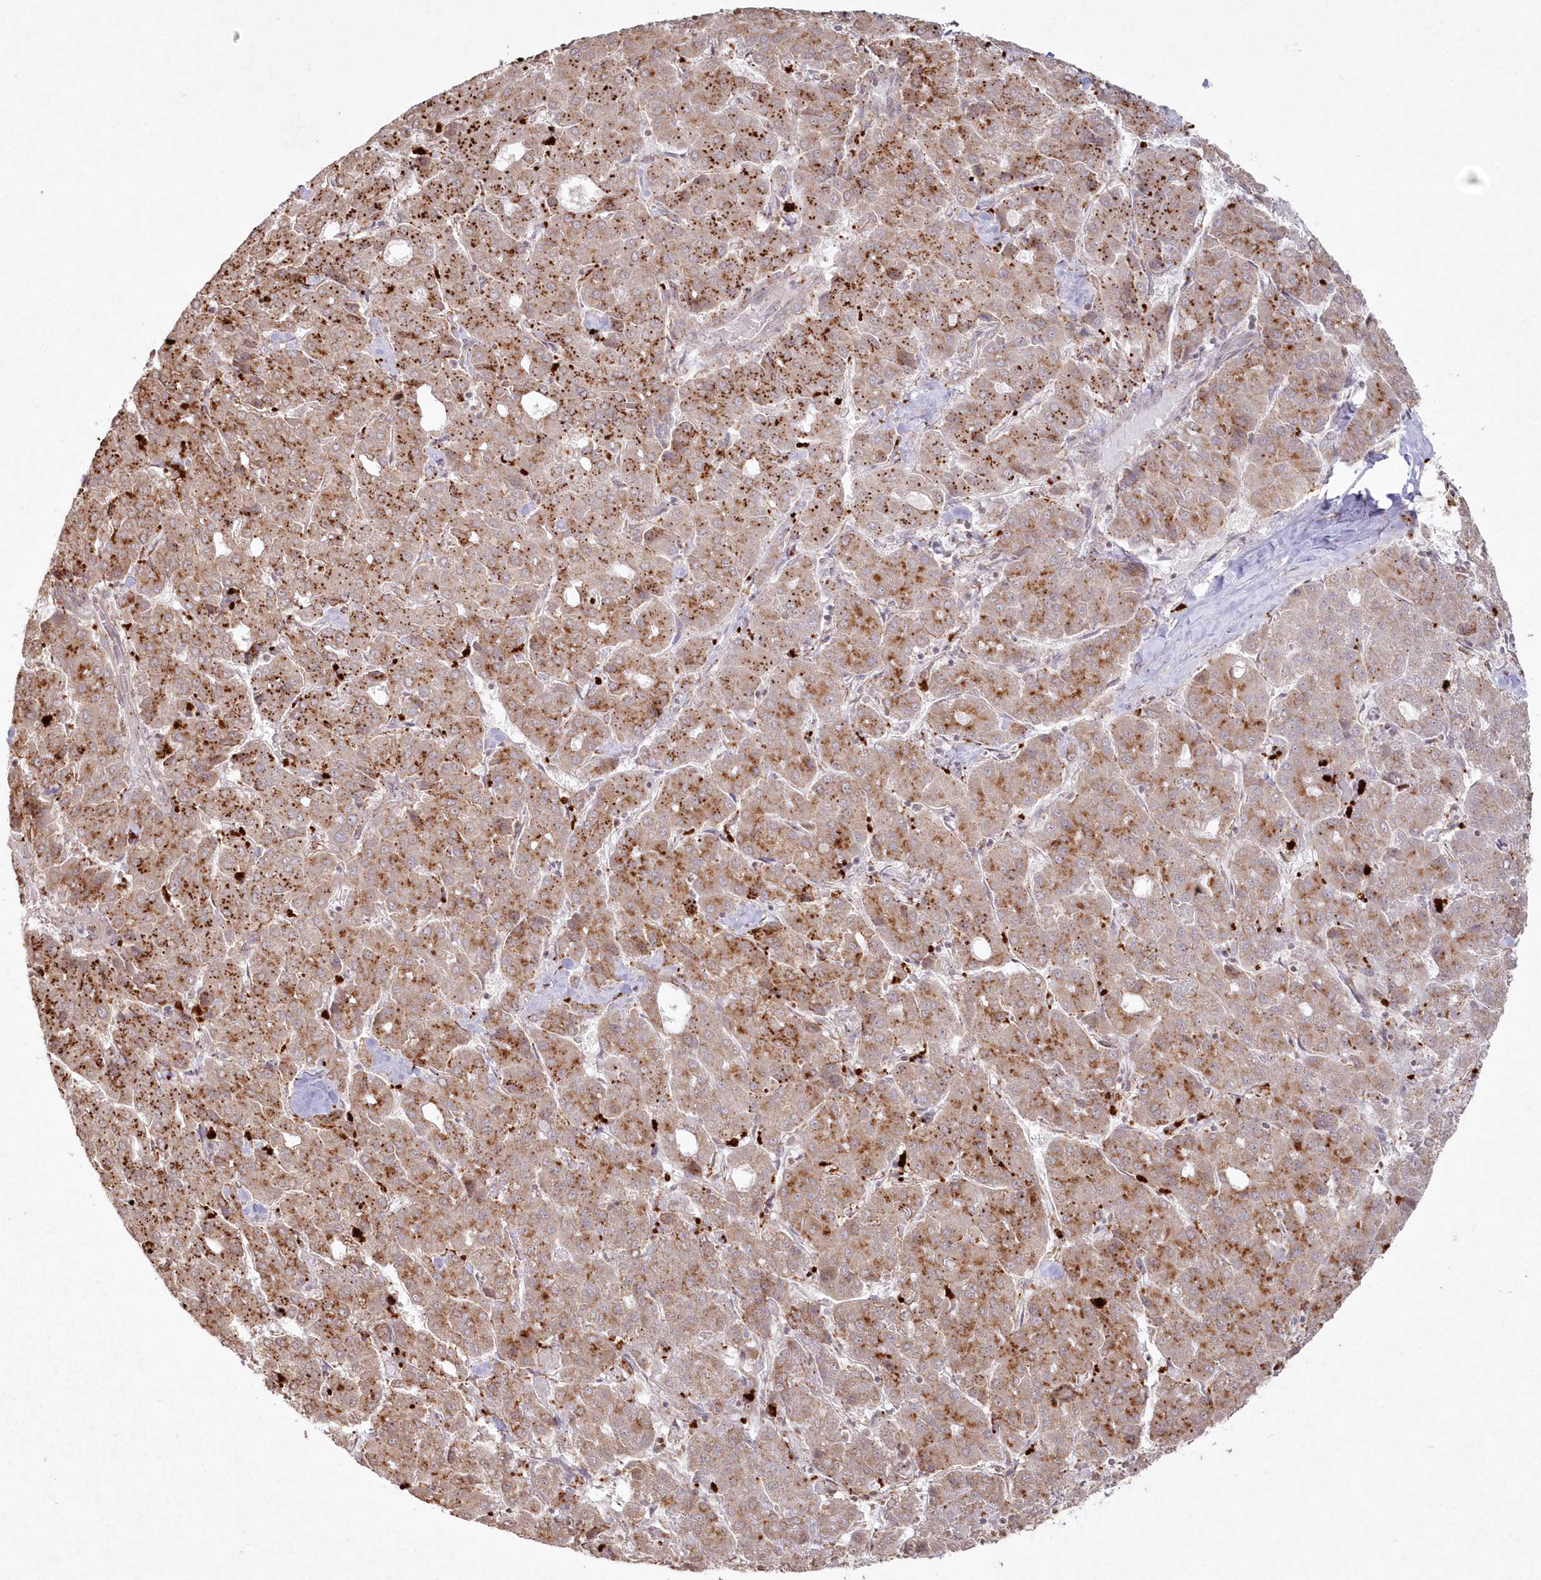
{"staining": {"intensity": "moderate", "quantity": ">75%", "location": "cytoplasmic/membranous"}, "tissue": "liver cancer", "cell_type": "Tumor cells", "image_type": "cancer", "snomed": [{"axis": "morphology", "description": "Carcinoma, Hepatocellular, NOS"}, {"axis": "topography", "description": "Liver"}], "caption": "Protein staining of hepatocellular carcinoma (liver) tissue exhibits moderate cytoplasmic/membranous staining in about >75% of tumor cells.", "gene": "ARSB", "patient": {"sex": "male", "age": 65}}